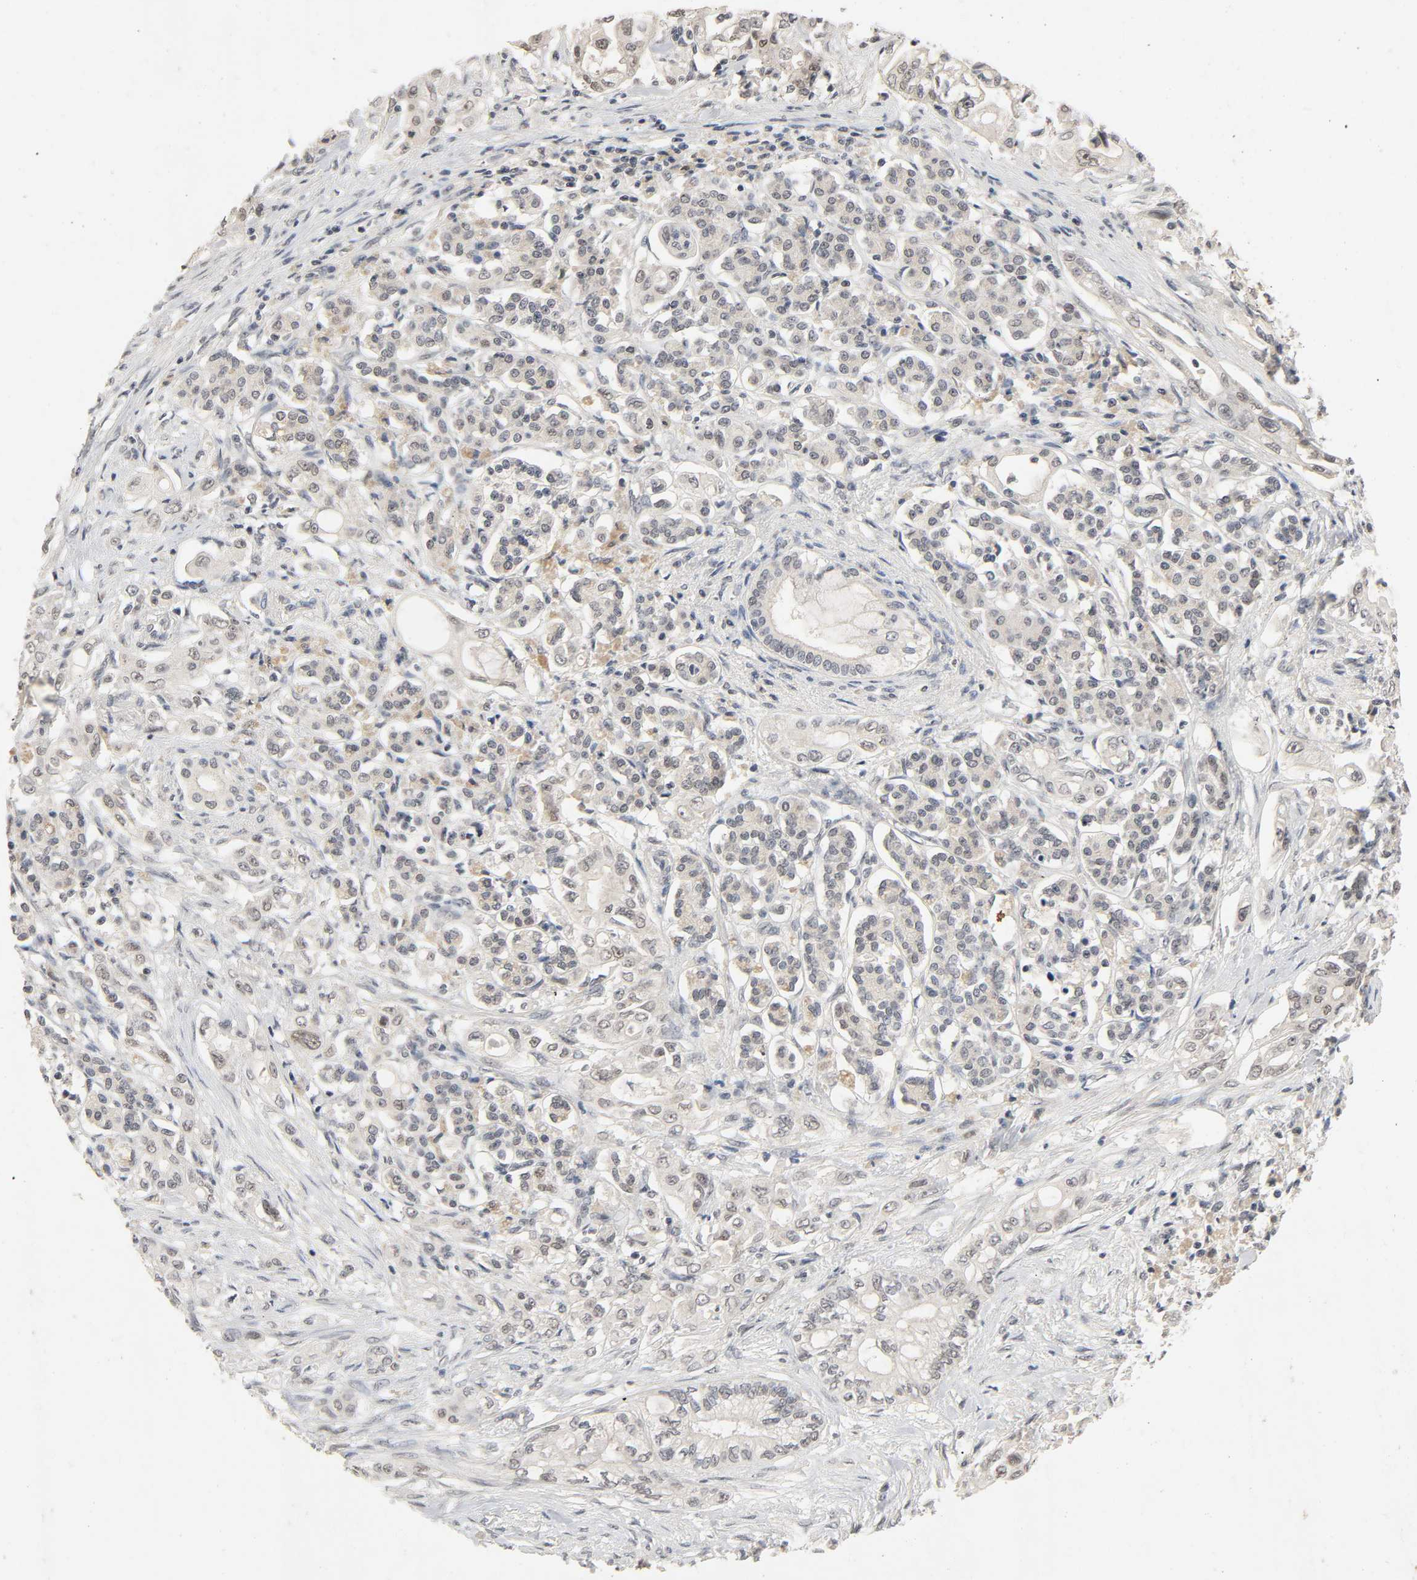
{"staining": {"intensity": "weak", "quantity": "<25%", "location": "nuclear"}, "tissue": "pancreatic cancer", "cell_type": "Tumor cells", "image_type": "cancer", "snomed": [{"axis": "morphology", "description": "Normal tissue, NOS"}, {"axis": "topography", "description": "Pancreas"}], "caption": "This is an immunohistochemistry histopathology image of human pancreatic cancer. There is no expression in tumor cells.", "gene": "MAPKAPK5", "patient": {"sex": "male", "age": 42}}